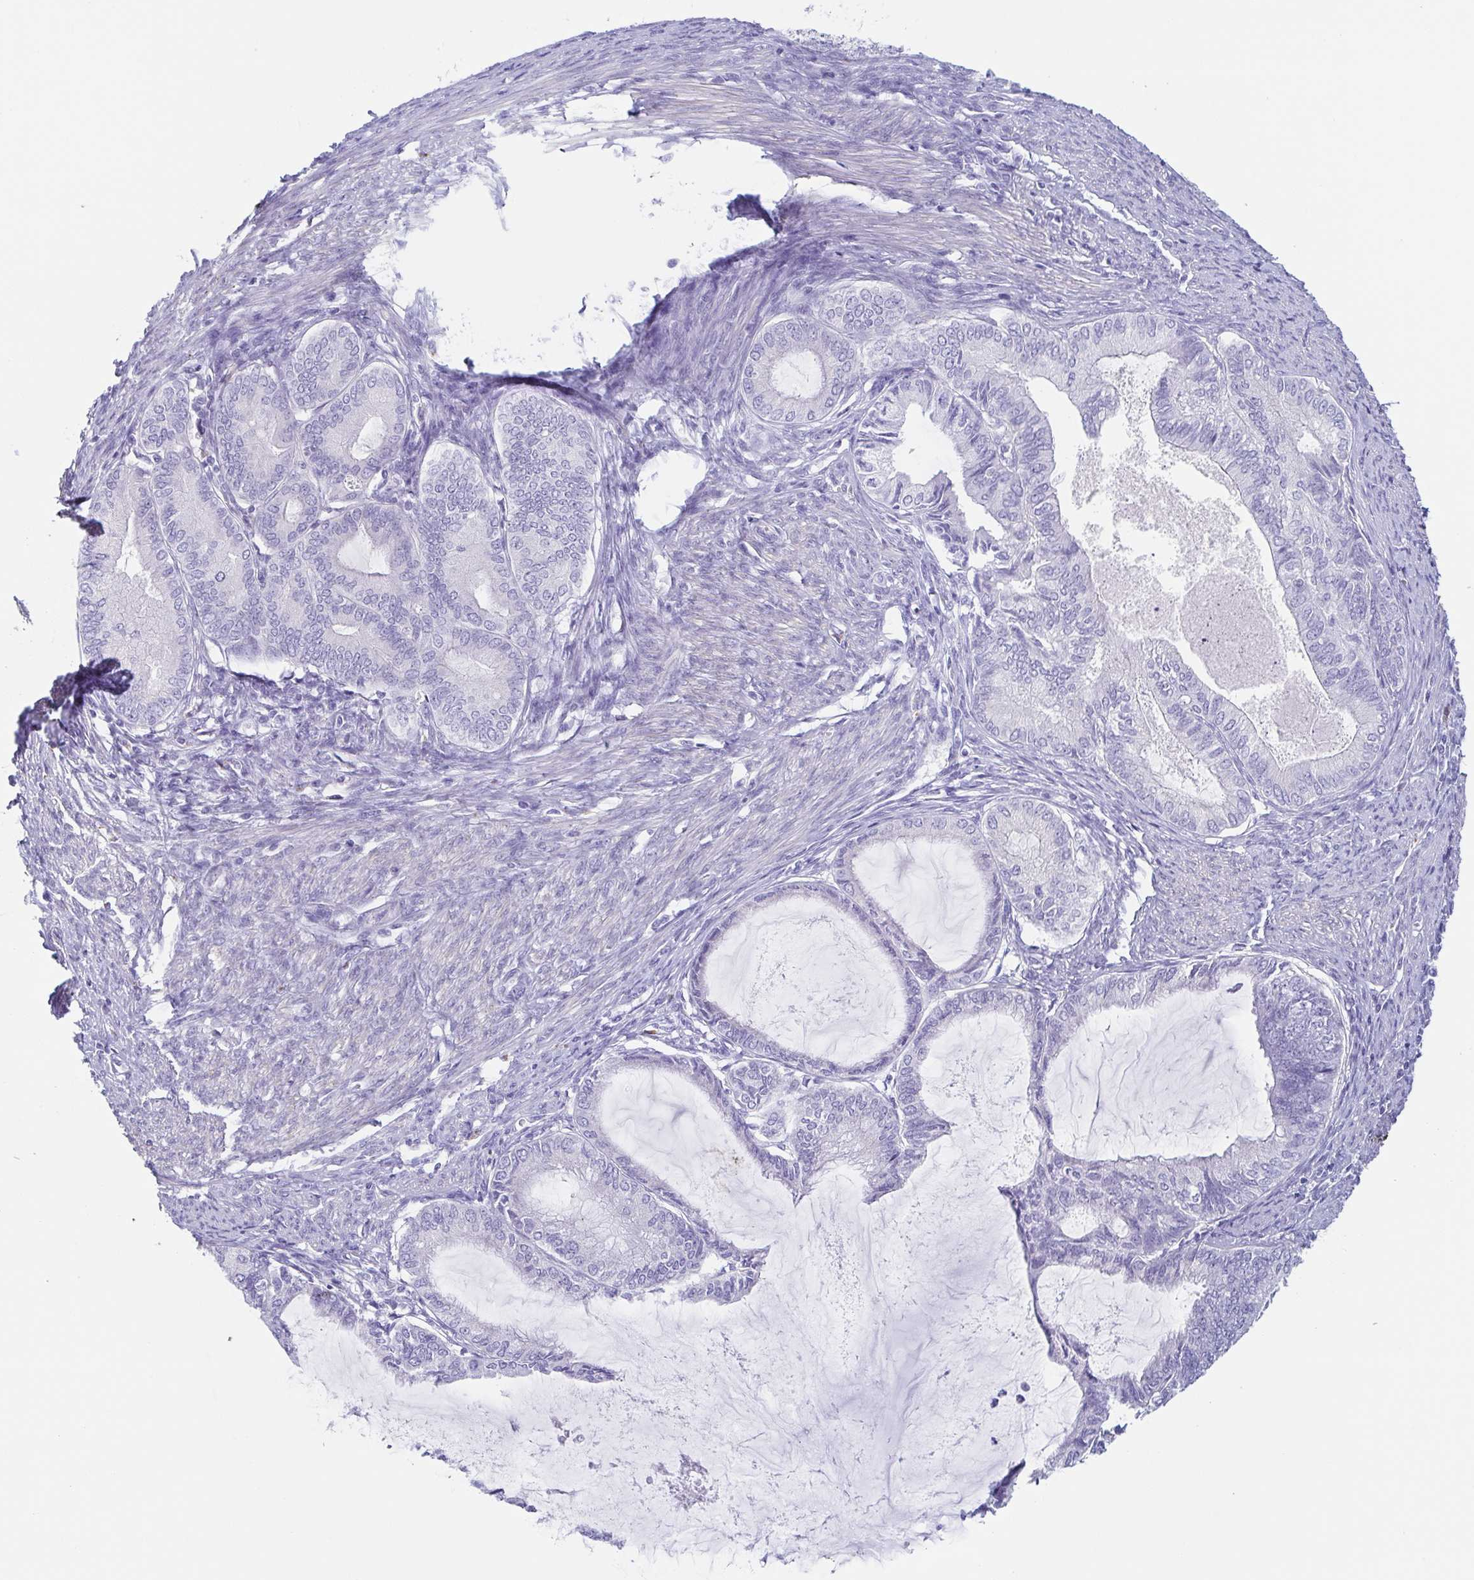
{"staining": {"intensity": "negative", "quantity": "none", "location": "none"}, "tissue": "endometrial cancer", "cell_type": "Tumor cells", "image_type": "cancer", "snomed": [{"axis": "morphology", "description": "Adenocarcinoma, NOS"}, {"axis": "topography", "description": "Endometrium"}], "caption": "IHC histopathology image of human adenocarcinoma (endometrial) stained for a protein (brown), which displays no expression in tumor cells.", "gene": "TAGLN3", "patient": {"sex": "female", "age": 86}}